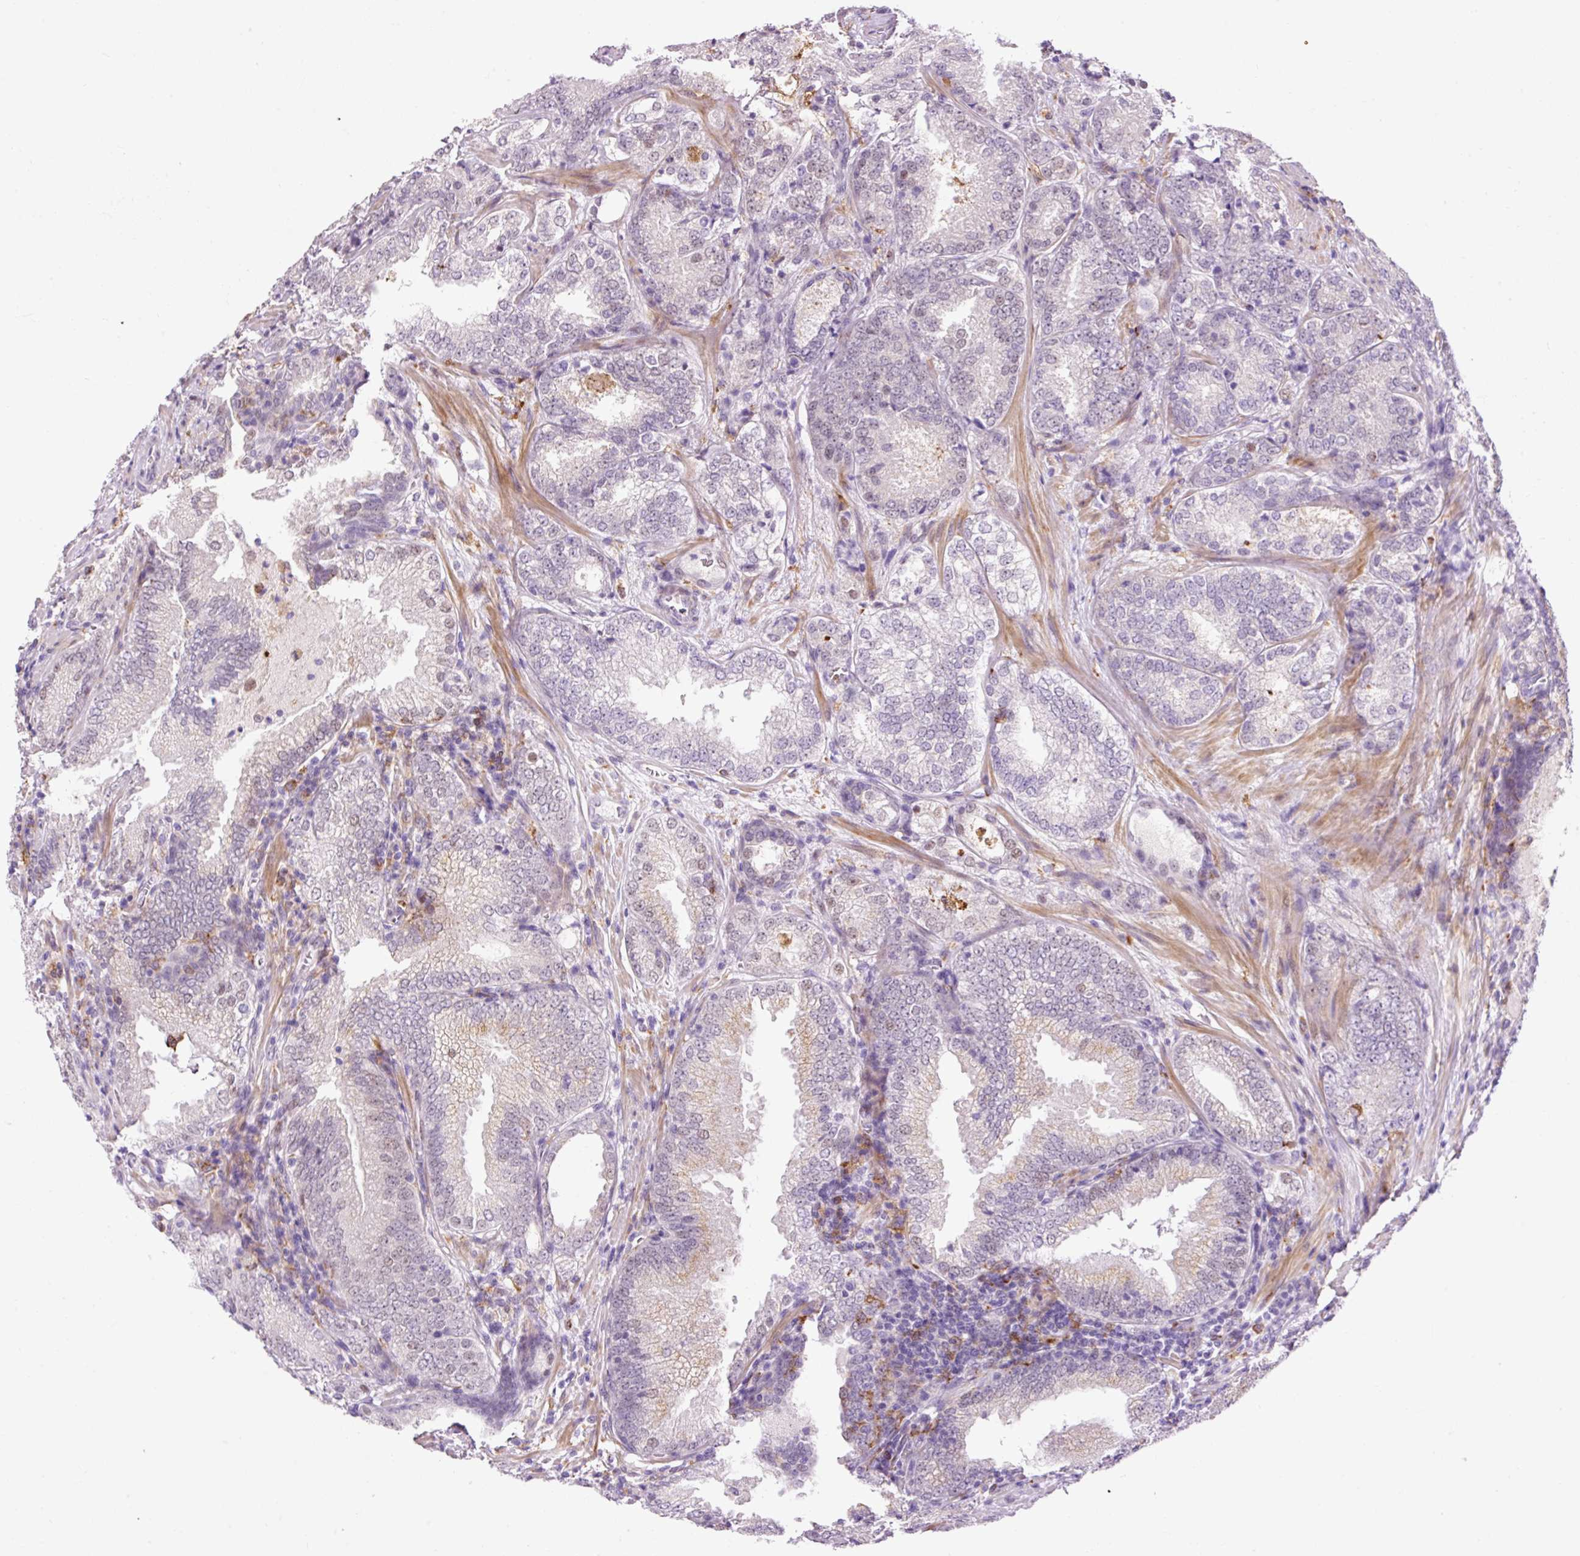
{"staining": {"intensity": "weak", "quantity": "<25%", "location": "nuclear"}, "tissue": "prostate cancer", "cell_type": "Tumor cells", "image_type": "cancer", "snomed": [{"axis": "morphology", "description": "Adenocarcinoma, High grade"}, {"axis": "topography", "description": "Prostate"}], "caption": "Tumor cells are negative for brown protein staining in prostate cancer. (Stains: DAB (3,3'-diaminobenzidine) immunohistochemistry (IHC) with hematoxylin counter stain, Microscopy: brightfield microscopy at high magnification).", "gene": "LY86", "patient": {"sex": "male", "age": 63}}